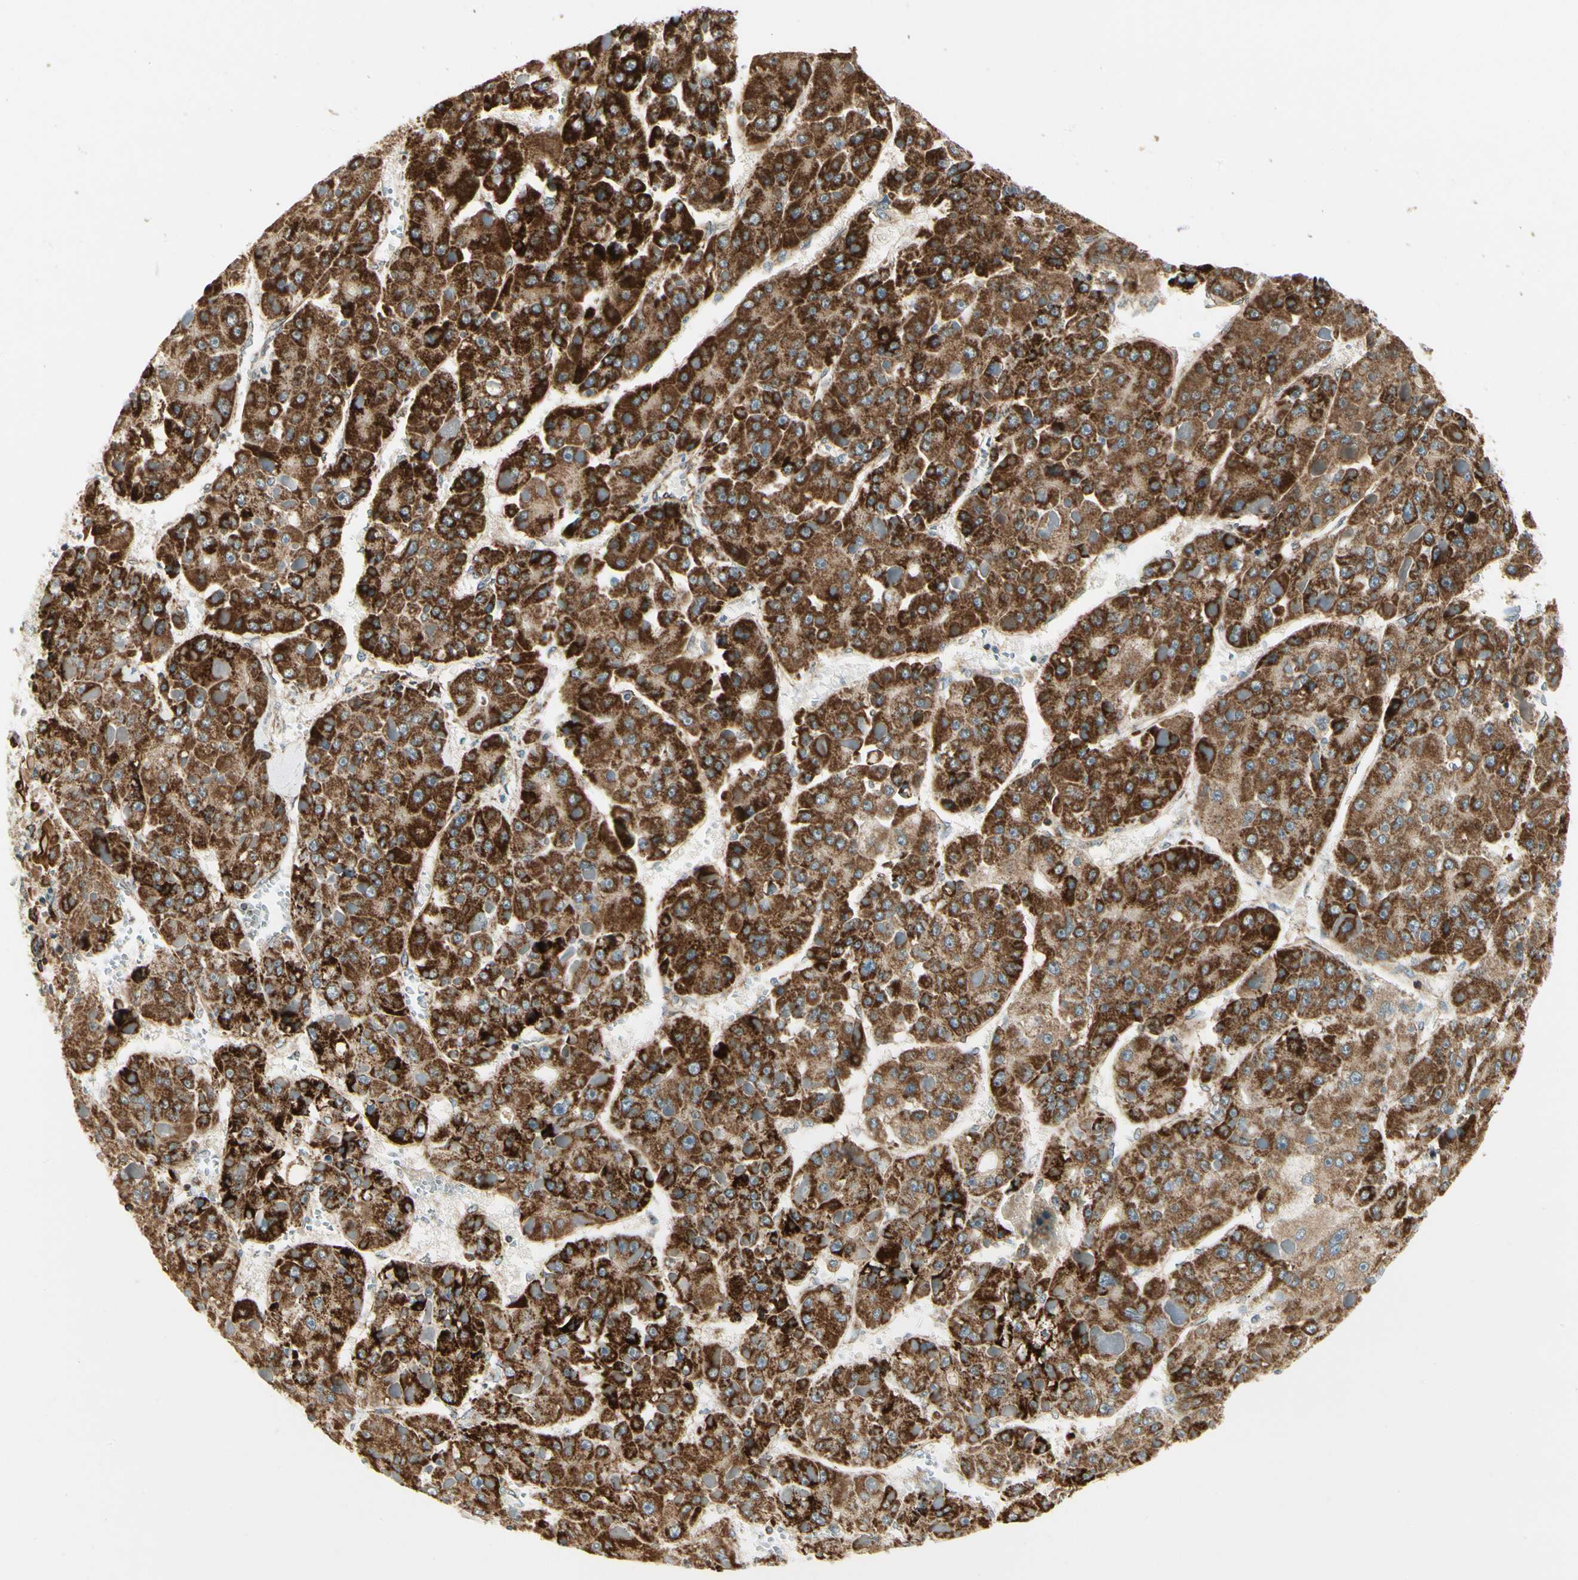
{"staining": {"intensity": "strong", "quantity": ">75%", "location": "cytoplasmic/membranous"}, "tissue": "liver cancer", "cell_type": "Tumor cells", "image_type": "cancer", "snomed": [{"axis": "morphology", "description": "Carcinoma, Hepatocellular, NOS"}, {"axis": "topography", "description": "Liver"}], "caption": "Immunohistochemical staining of human liver cancer exhibits high levels of strong cytoplasmic/membranous protein staining in about >75% of tumor cells.", "gene": "EPHB3", "patient": {"sex": "female", "age": 73}}